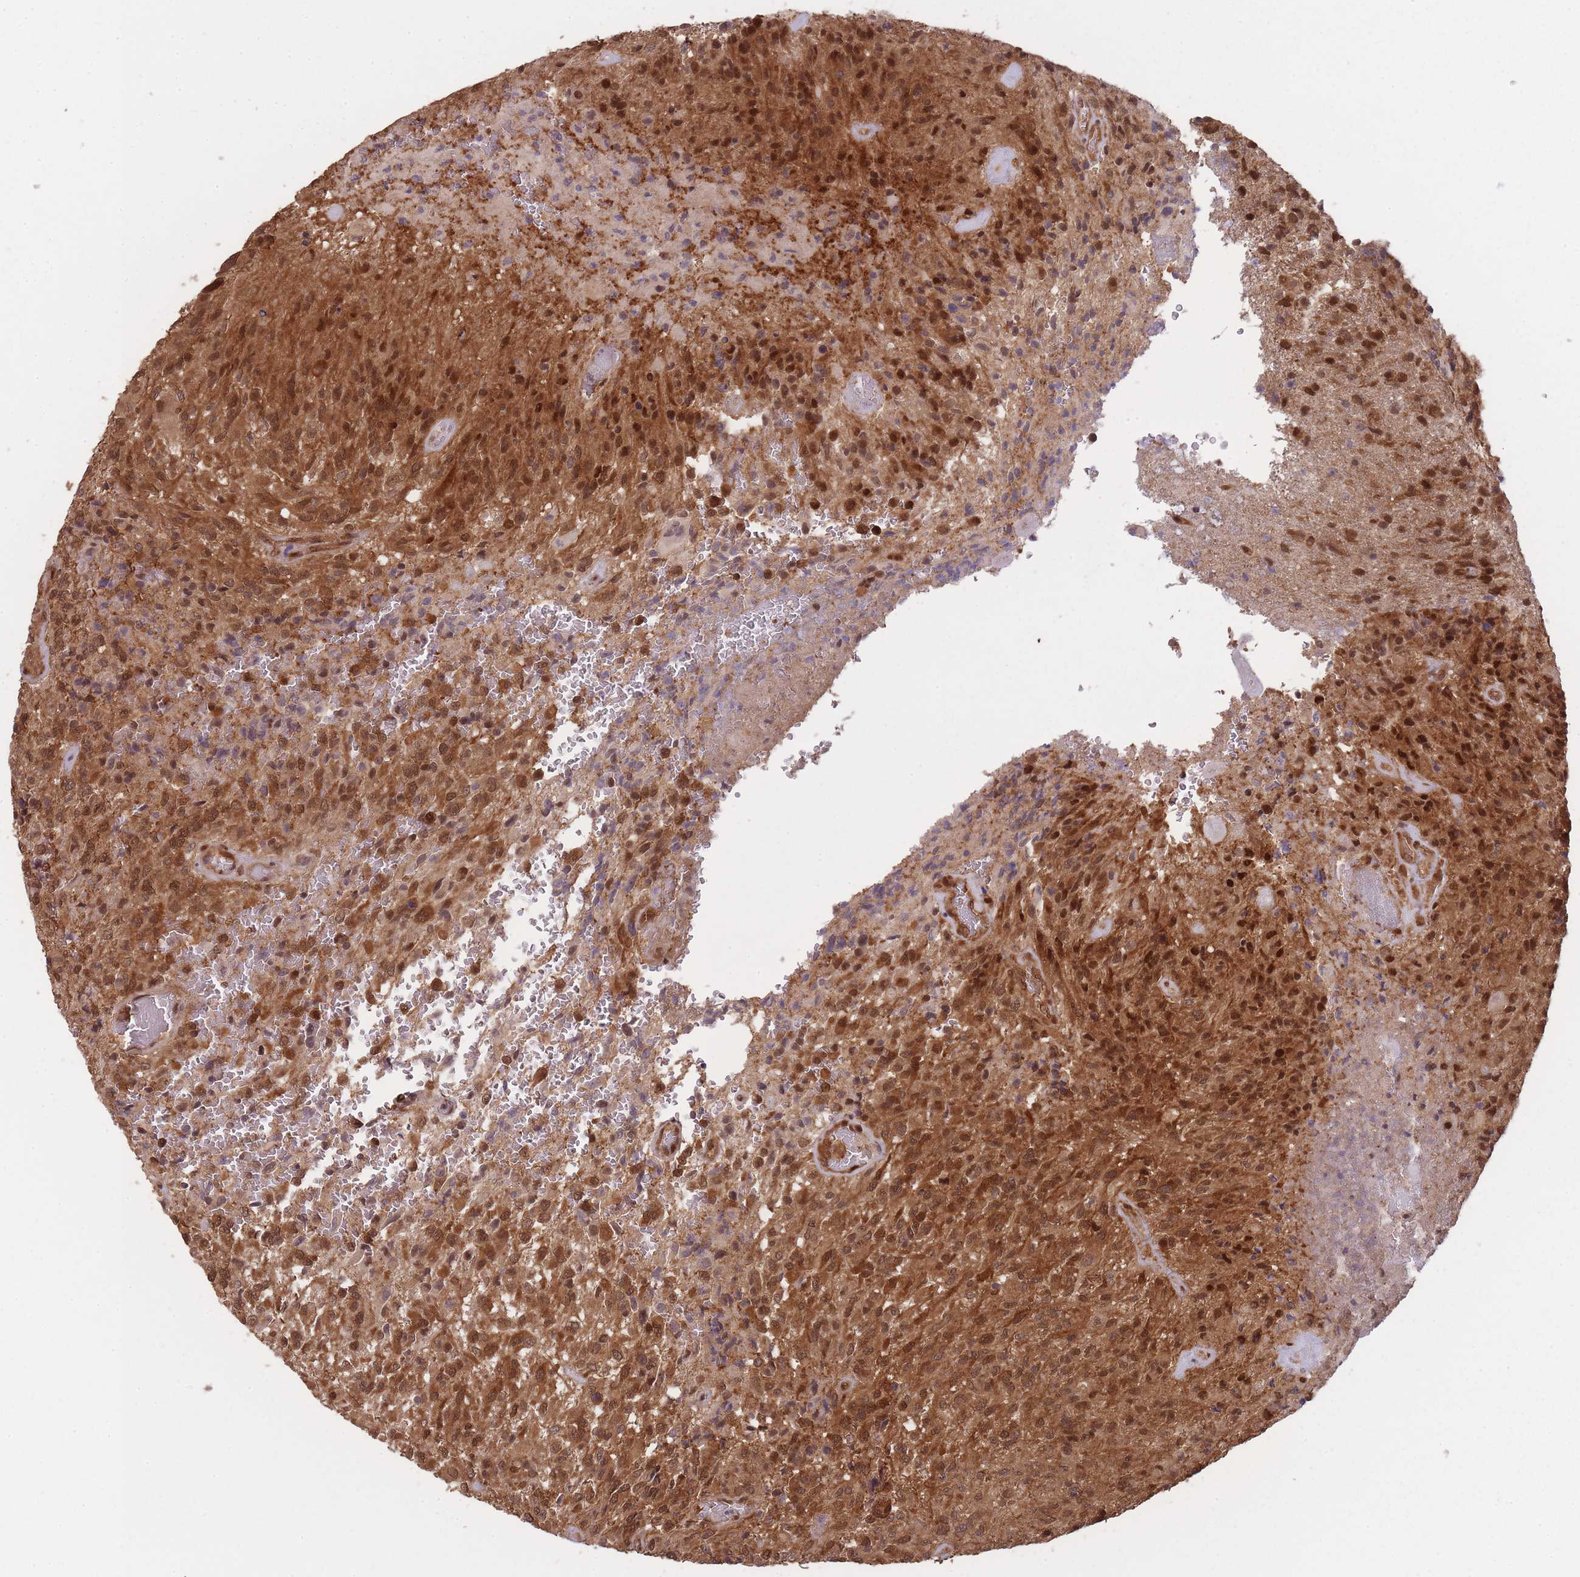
{"staining": {"intensity": "moderate", "quantity": ">75%", "location": "cytoplasmic/membranous,nuclear"}, "tissue": "glioma", "cell_type": "Tumor cells", "image_type": "cancer", "snomed": [{"axis": "morphology", "description": "Normal tissue, NOS"}, {"axis": "morphology", "description": "Glioma, malignant, High grade"}, {"axis": "topography", "description": "Cerebral cortex"}], "caption": "Immunohistochemistry (DAB) staining of glioma displays moderate cytoplasmic/membranous and nuclear protein positivity in about >75% of tumor cells.", "gene": "PPP6R3", "patient": {"sex": "male", "age": 56}}